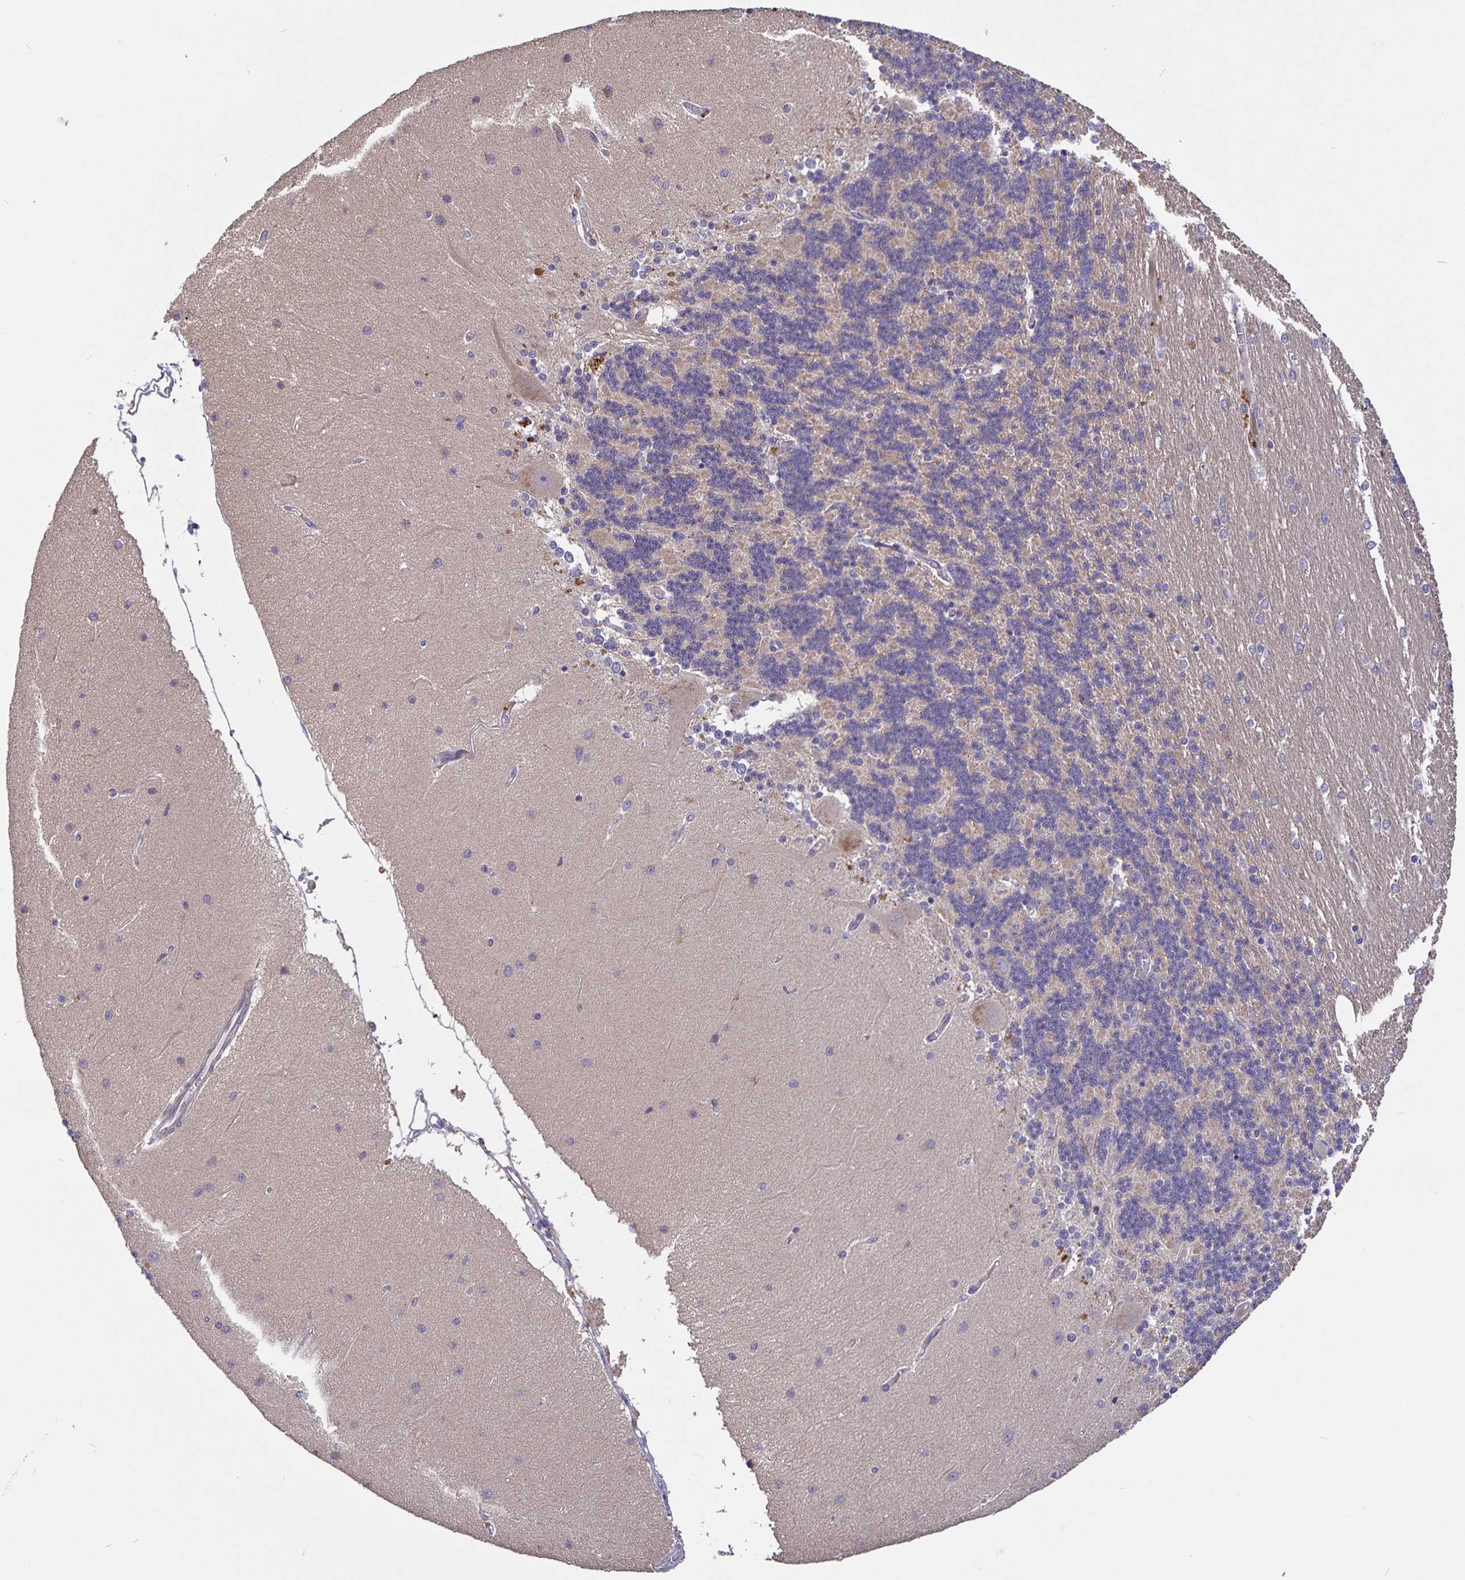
{"staining": {"intensity": "negative", "quantity": "none", "location": "none"}, "tissue": "cerebellum", "cell_type": "Cells in granular layer", "image_type": "normal", "snomed": [{"axis": "morphology", "description": "Normal tissue, NOS"}, {"axis": "topography", "description": "Cerebellum"}], "caption": "Human cerebellum stained for a protein using immunohistochemistry (IHC) displays no positivity in cells in granular layer.", "gene": "FBXL16", "patient": {"sex": "female", "age": 54}}